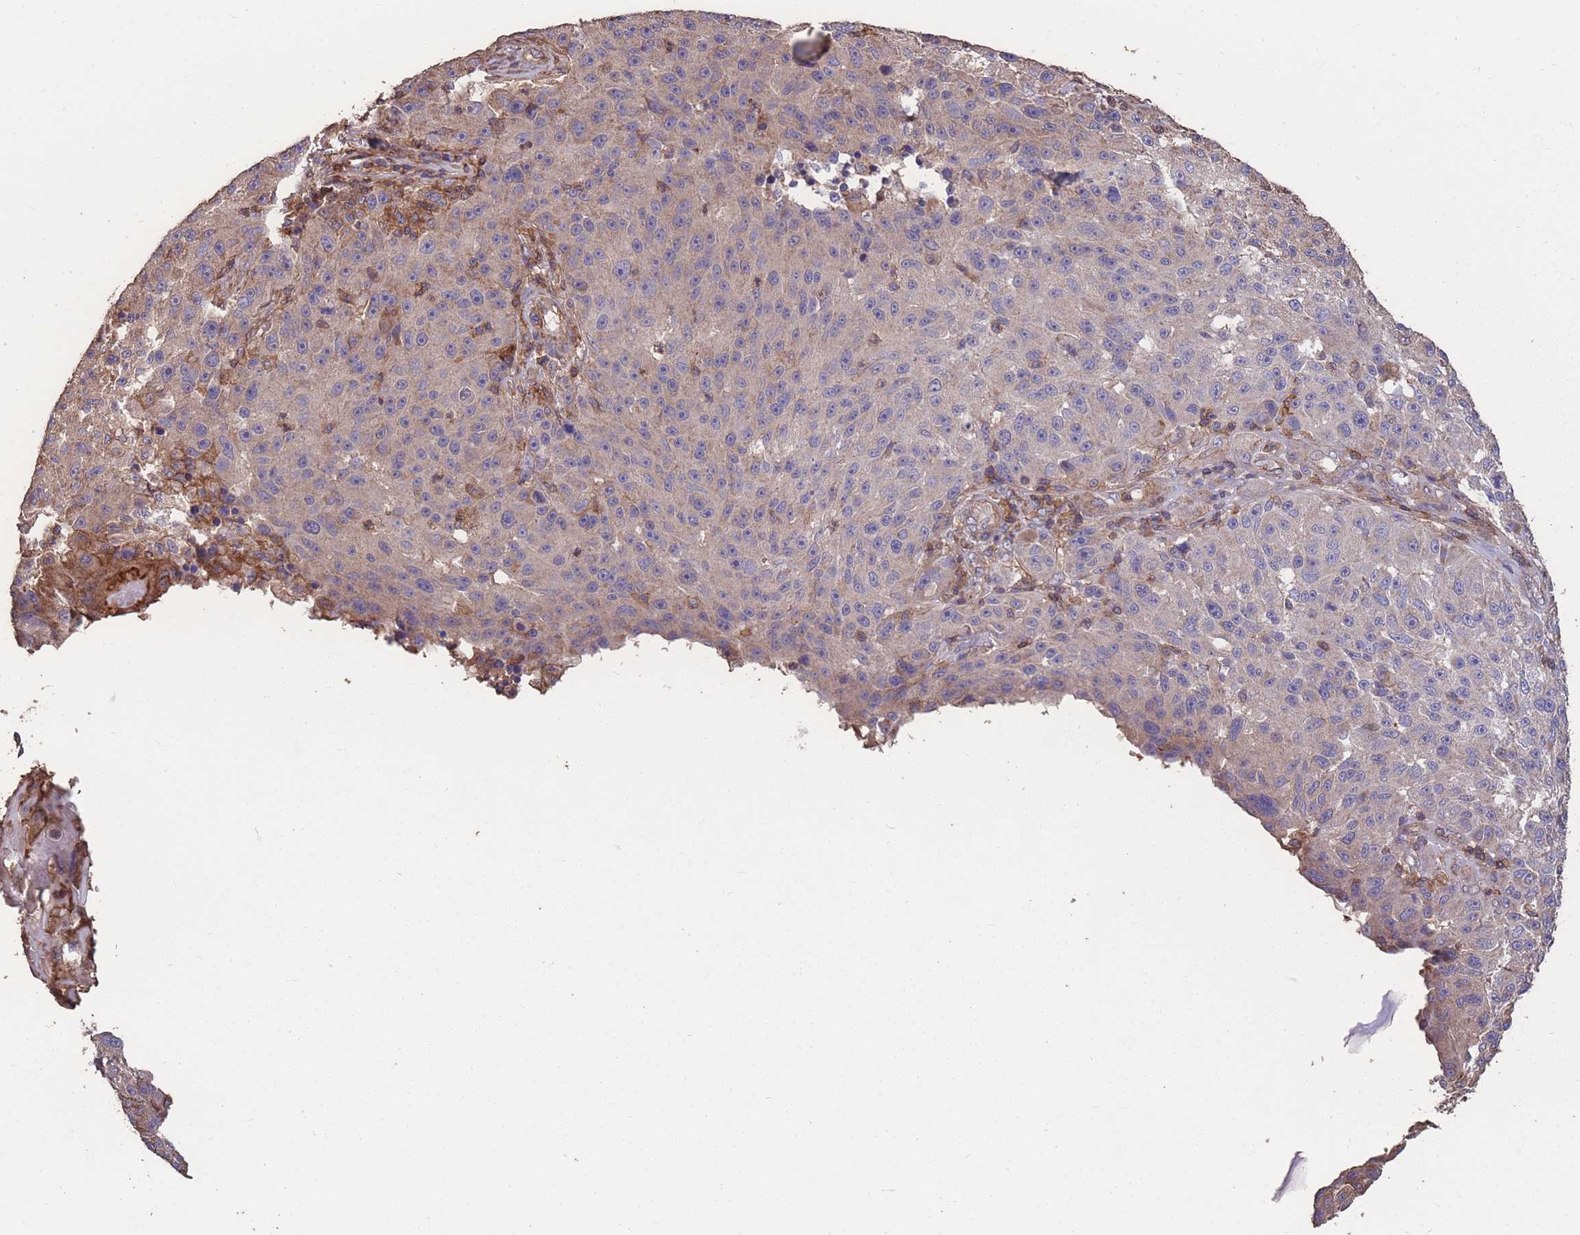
{"staining": {"intensity": "negative", "quantity": "none", "location": "none"}, "tissue": "melanoma", "cell_type": "Tumor cells", "image_type": "cancer", "snomed": [{"axis": "morphology", "description": "Malignant melanoma, NOS"}, {"axis": "topography", "description": "Skin"}], "caption": "Immunohistochemistry of human melanoma exhibits no positivity in tumor cells.", "gene": "NUDT21", "patient": {"sex": "male", "age": 53}}